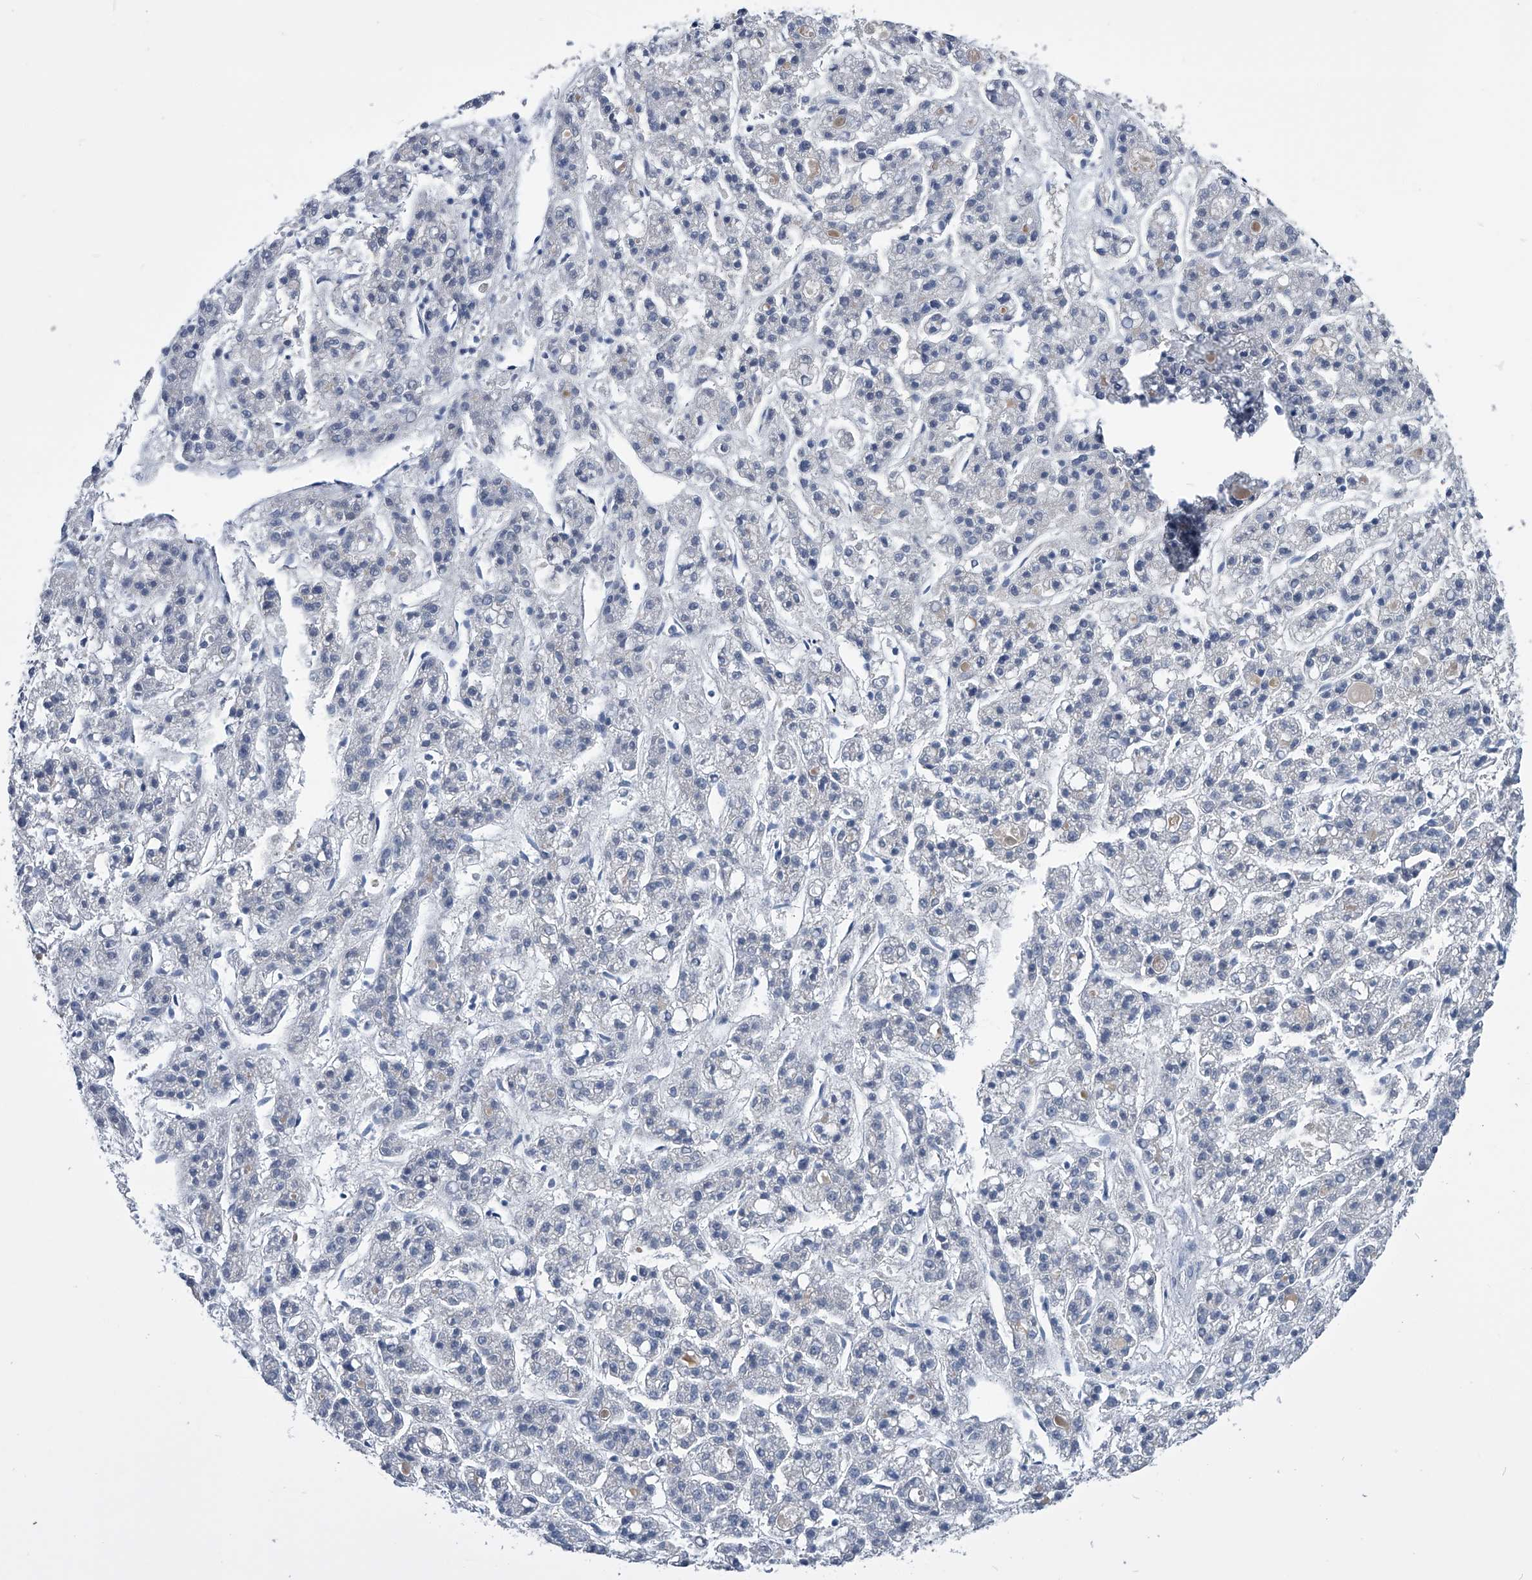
{"staining": {"intensity": "negative", "quantity": "none", "location": "none"}, "tissue": "liver cancer", "cell_type": "Tumor cells", "image_type": "cancer", "snomed": [{"axis": "morphology", "description": "Carcinoma, Hepatocellular, NOS"}, {"axis": "topography", "description": "Liver"}], "caption": "Hepatocellular carcinoma (liver) was stained to show a protein in brown. There is no significant staining in tumor cells.", "gene": "PDXK", "patient": {"sex": "male", "age": 70}}